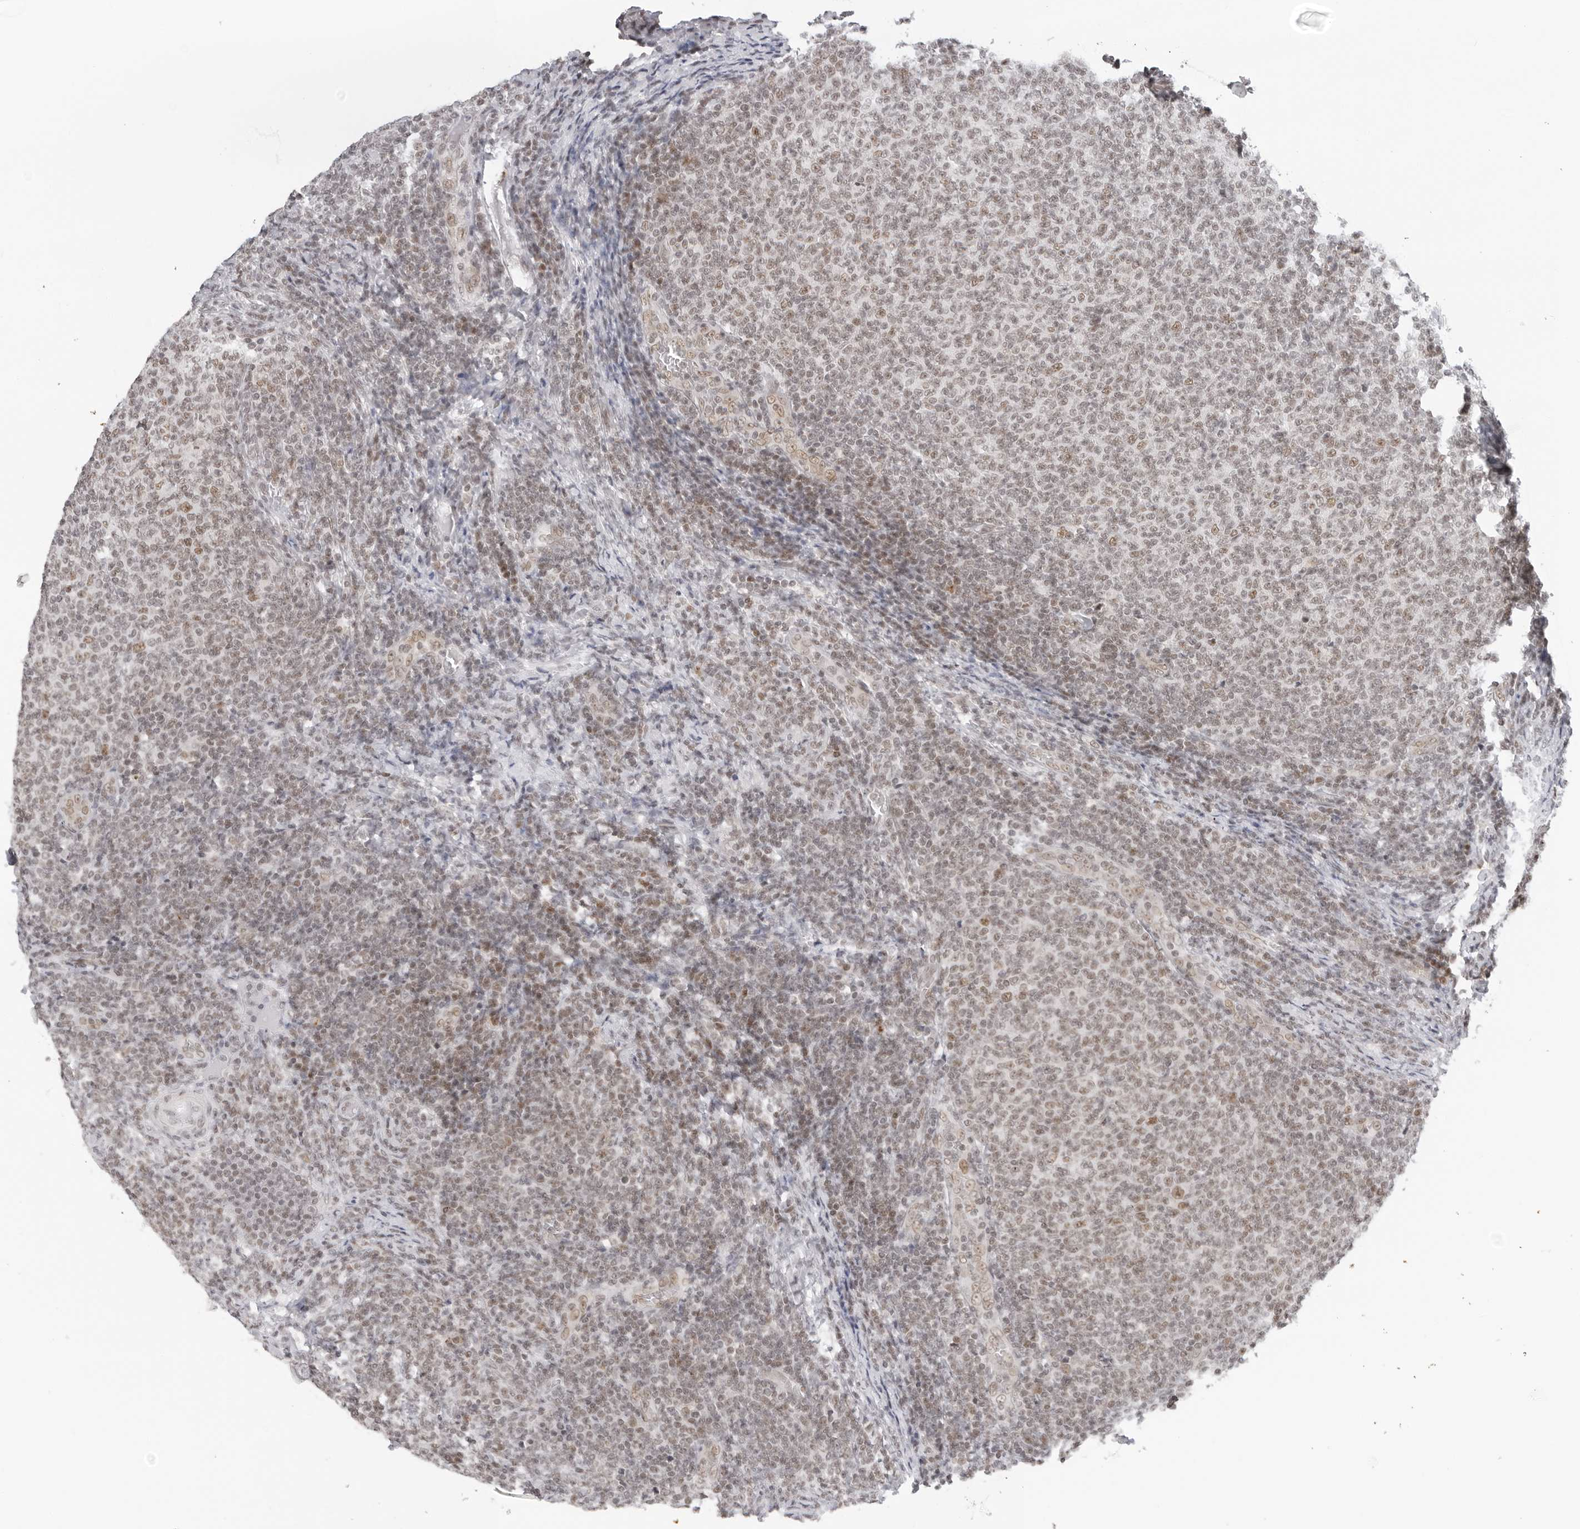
{"staining": {"intensity": "weak", "quantity": ">75%", "location": "nuclear"}, "tissue": "lymphoma", "cell_type": "Tumor cells", "image_type": "cancer", "snomed": [{"axis": "morphology", "description": "Malignant lymphoma, non-Hodgkin's type, Low grade"}, {"axis": "topography", "description": "Lymph node"}], "caption": "Protein expression by immunohistochemistry reveals weak nuclear expression in approximately >75% of tumor cells in low-grade malignant lymphoma, non-Hodgkin's type.", "gene": "MSH6", "patient": {"sex": "male", "age": 66}}